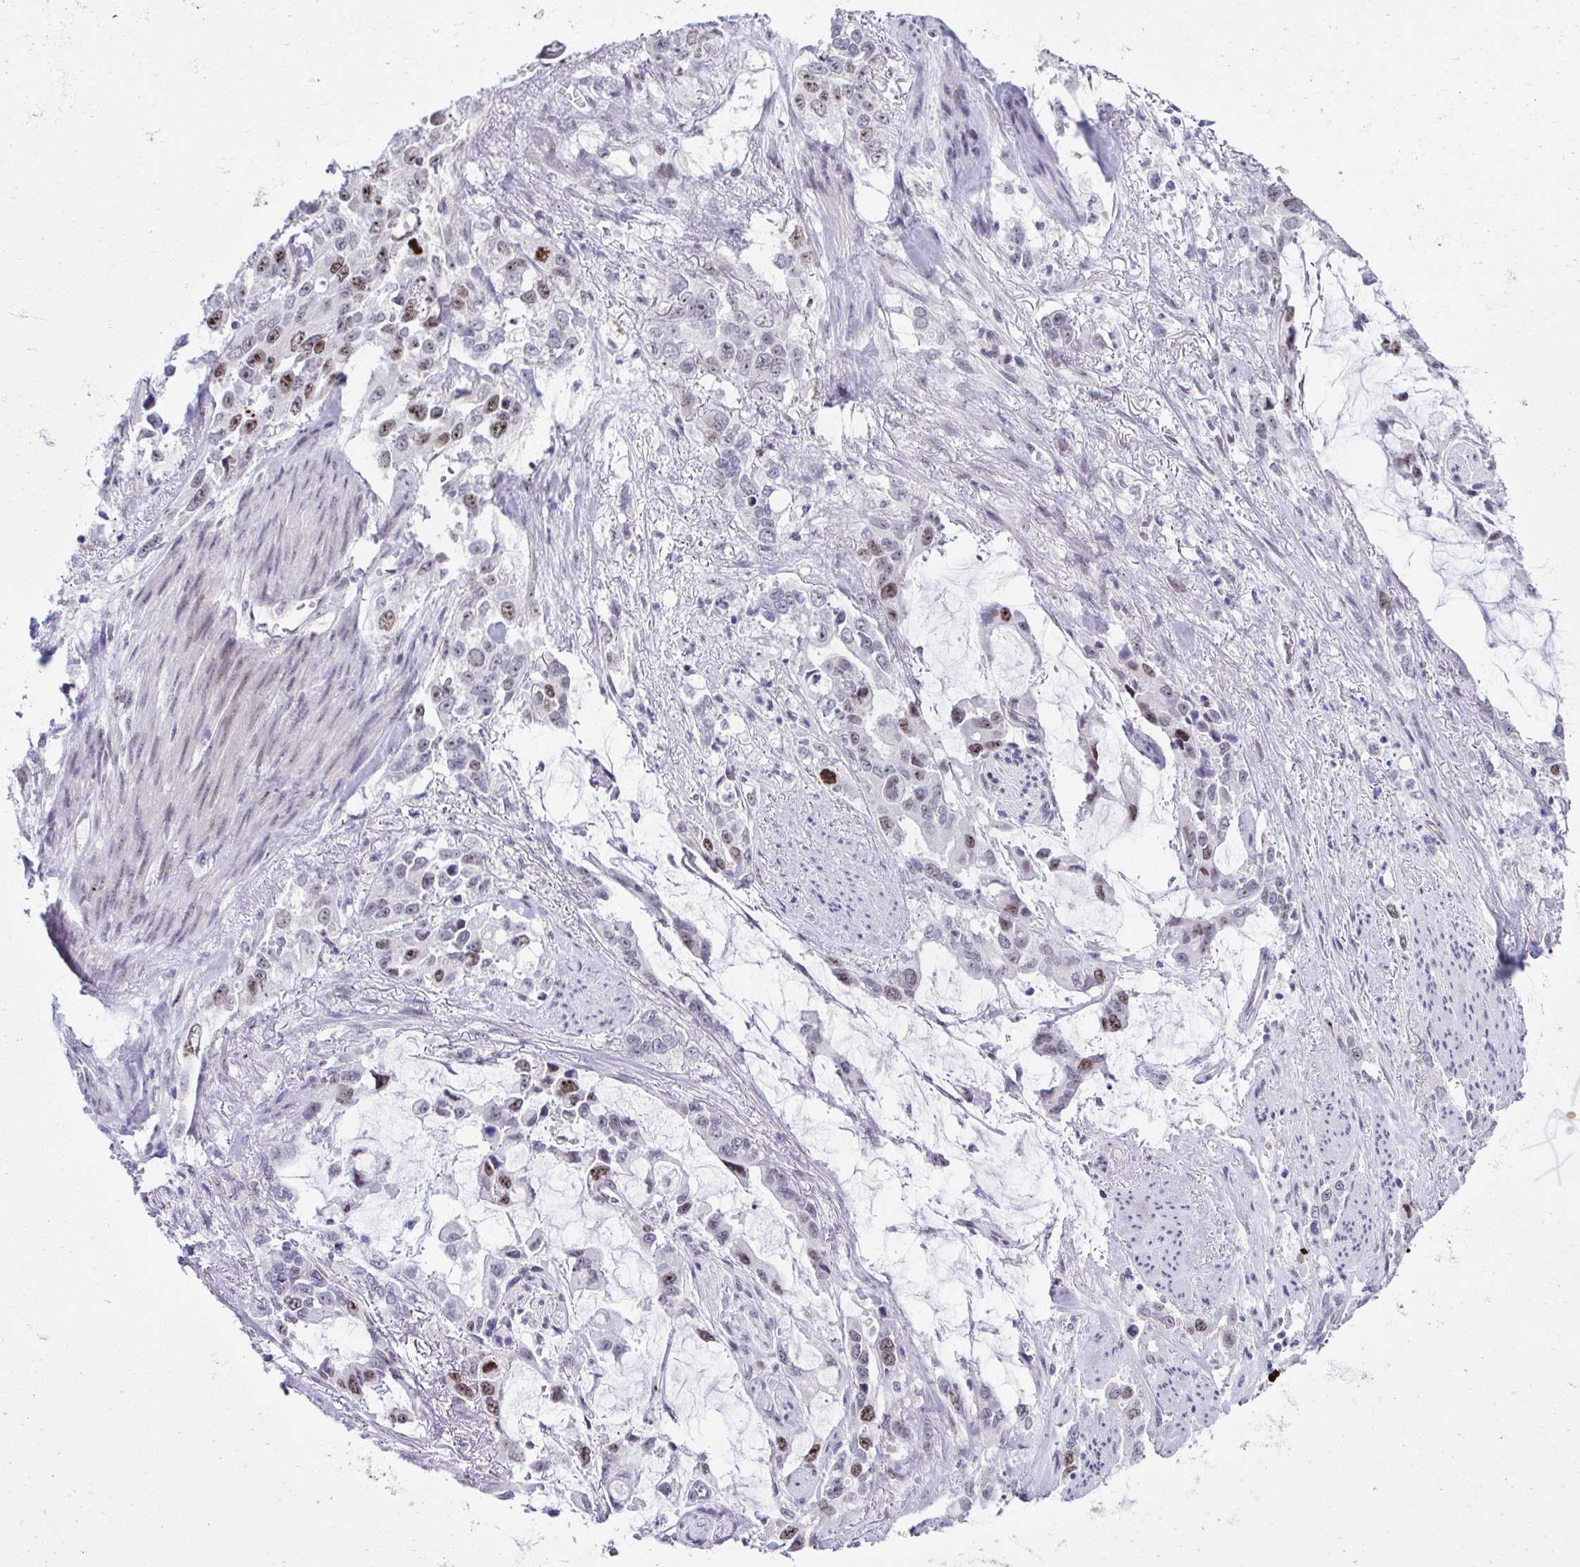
{"staining": {"intensity": "strong", "quantity": "25%-75%", "location": "nuclear"}, "tissue": "stomach cancer", "cell_type": "Tumor cells", "image_type": "cancer", "snomed": [{"axis": "morphology", "description": "Adenocarcinoma, NOS"}, {"axis": "topography", "description": "Stomach, upper"}], "caption": "Stomach cancer (adenocarcinoma) stained with IHC exhibits strong nuclear expression in approximately 25%-75% of tumor cells.", "gene": "CEP72", "patient": {"sex": "male", "age": 85}}